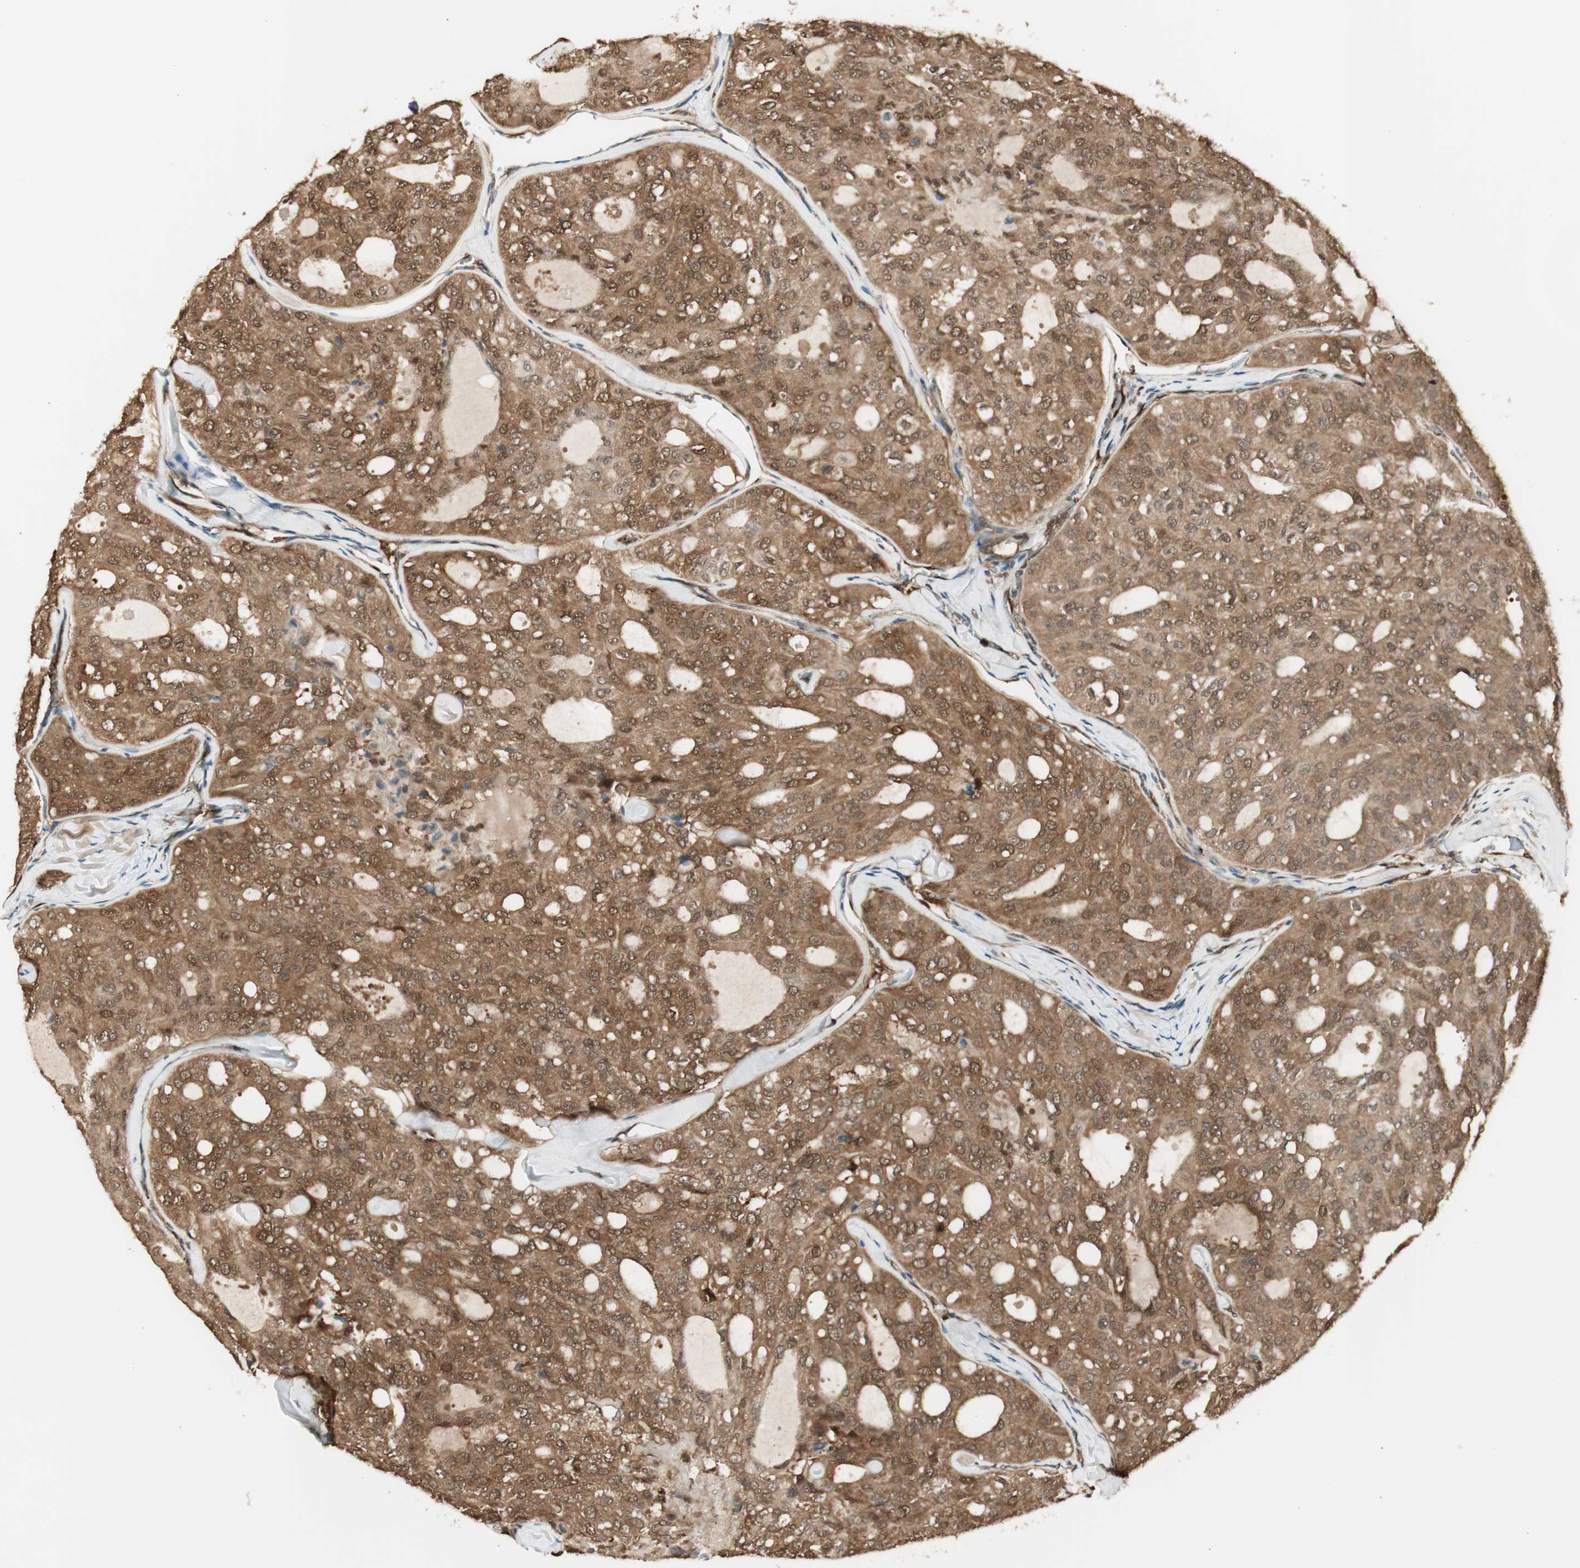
{"staining": {"intensity": "moderate", "quantity": ">75%", "location": "cytoplasmic/membranous,nuclear"}, "tissue": "thyroid cancer", "cell_type": "Tumor cells", "image_type": "cancer", "snomed": [{"axis": "morphology", "description": "Follicular adenoma carcinoma, NOS"}, {"axis": "topography", "description": "Thyroid gland"}], "caption": "Protein analysis of thyroid cancer (follicular adenoma carcinoma) tissue reveals moderate cytoplasmic/membranous and nuclear staining in about >75% of tumor cells.", "gene": "SERPINB6", "patient": {"sex": "male", "age": 75}}